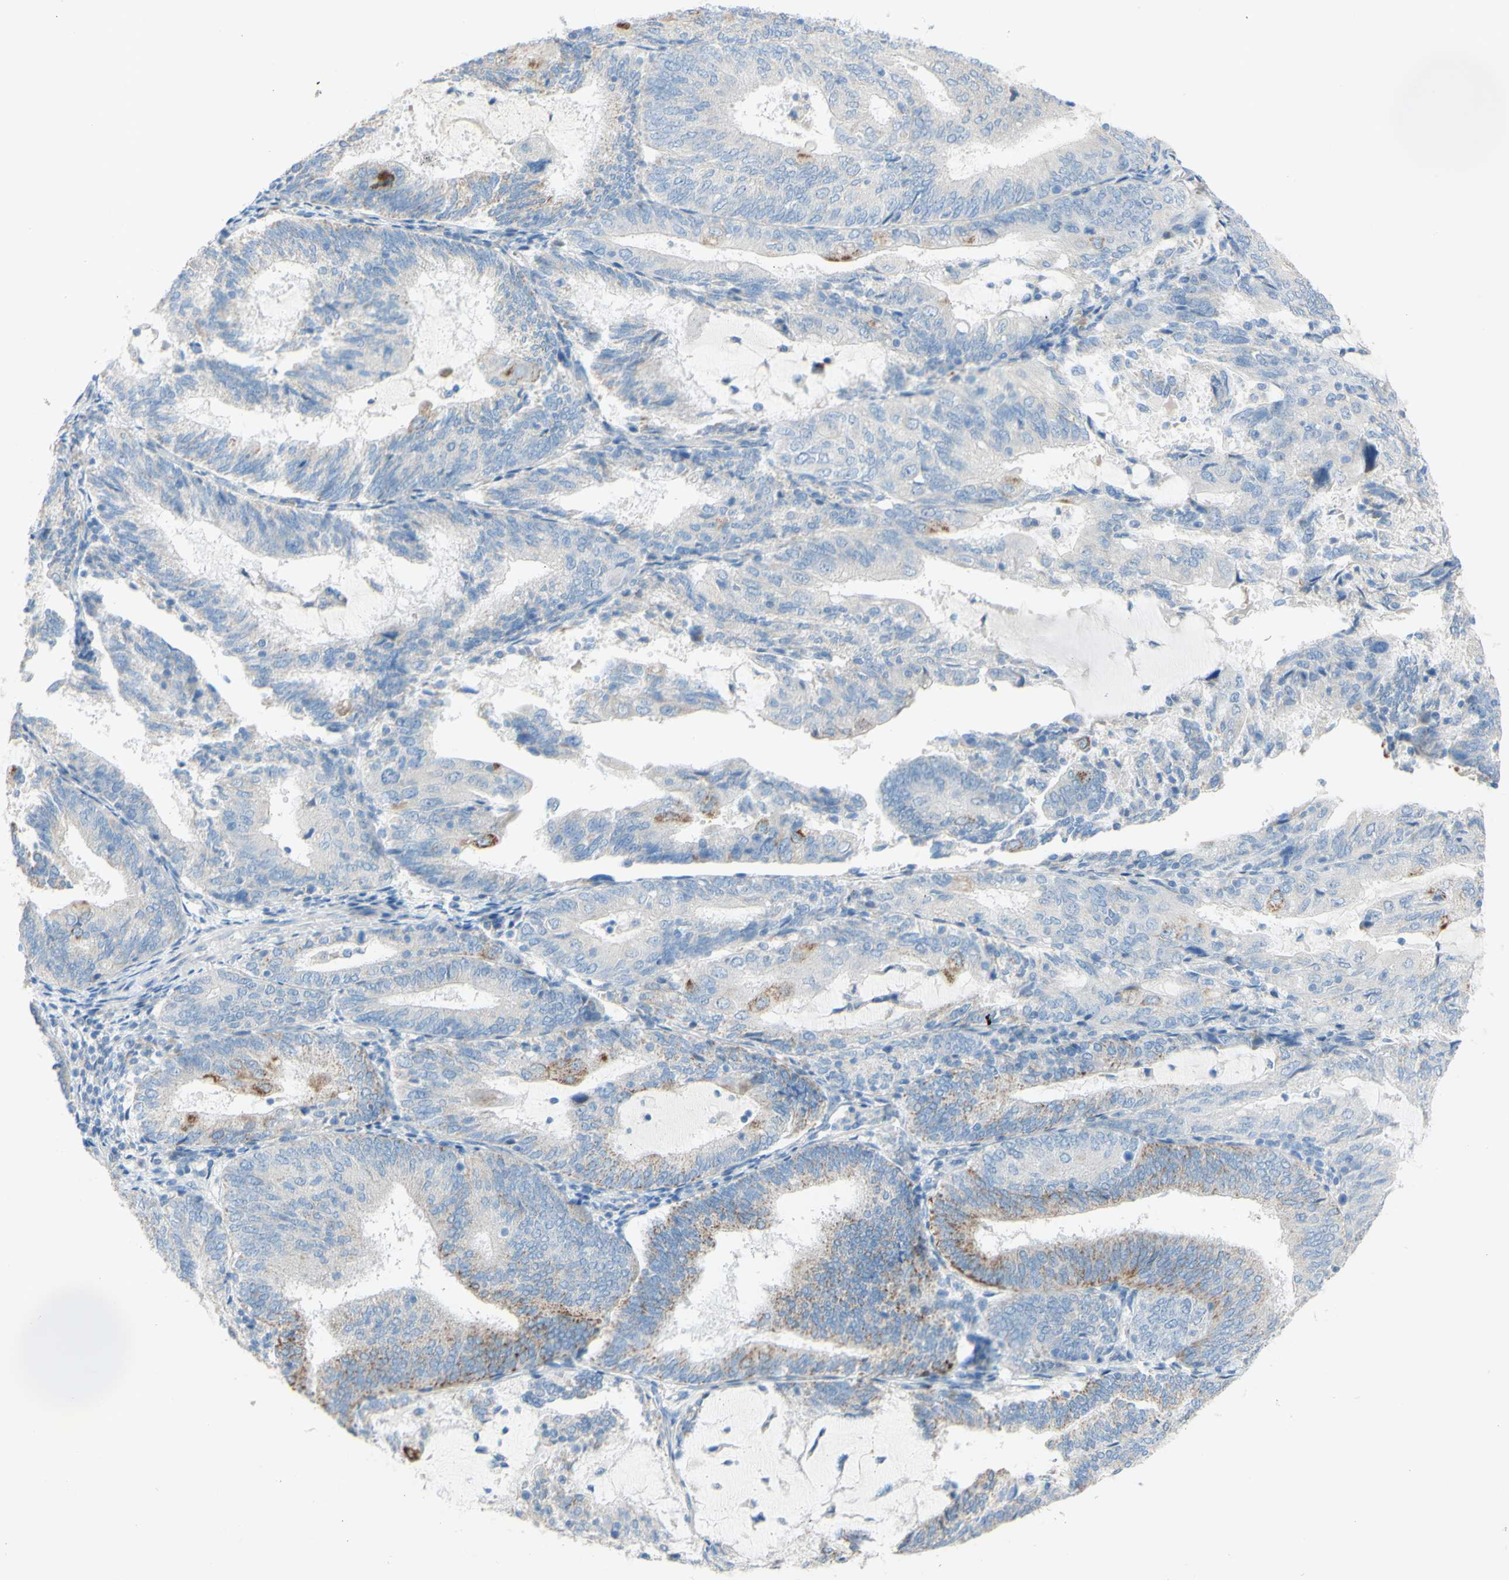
{"staining": {"intensity": "negative", "quantity": "none", "location": "none"}, "tissue": "endometrial cancer", "cell_type": "Tumor cells", "image_type": "cancer", "snomed": [{"axis": "morphology", "description": "Adenocarcinoma, NOS"}, {"axis": "topography", "description": "Endometrium"}], "caption": "An IHC image of endometrial adenocarcinoma is shown. There is no staining in tumor cells of endometrial adenocarcinoma.", "gene": "ACADL", "patient": {"sex": "female", "age": 81}}